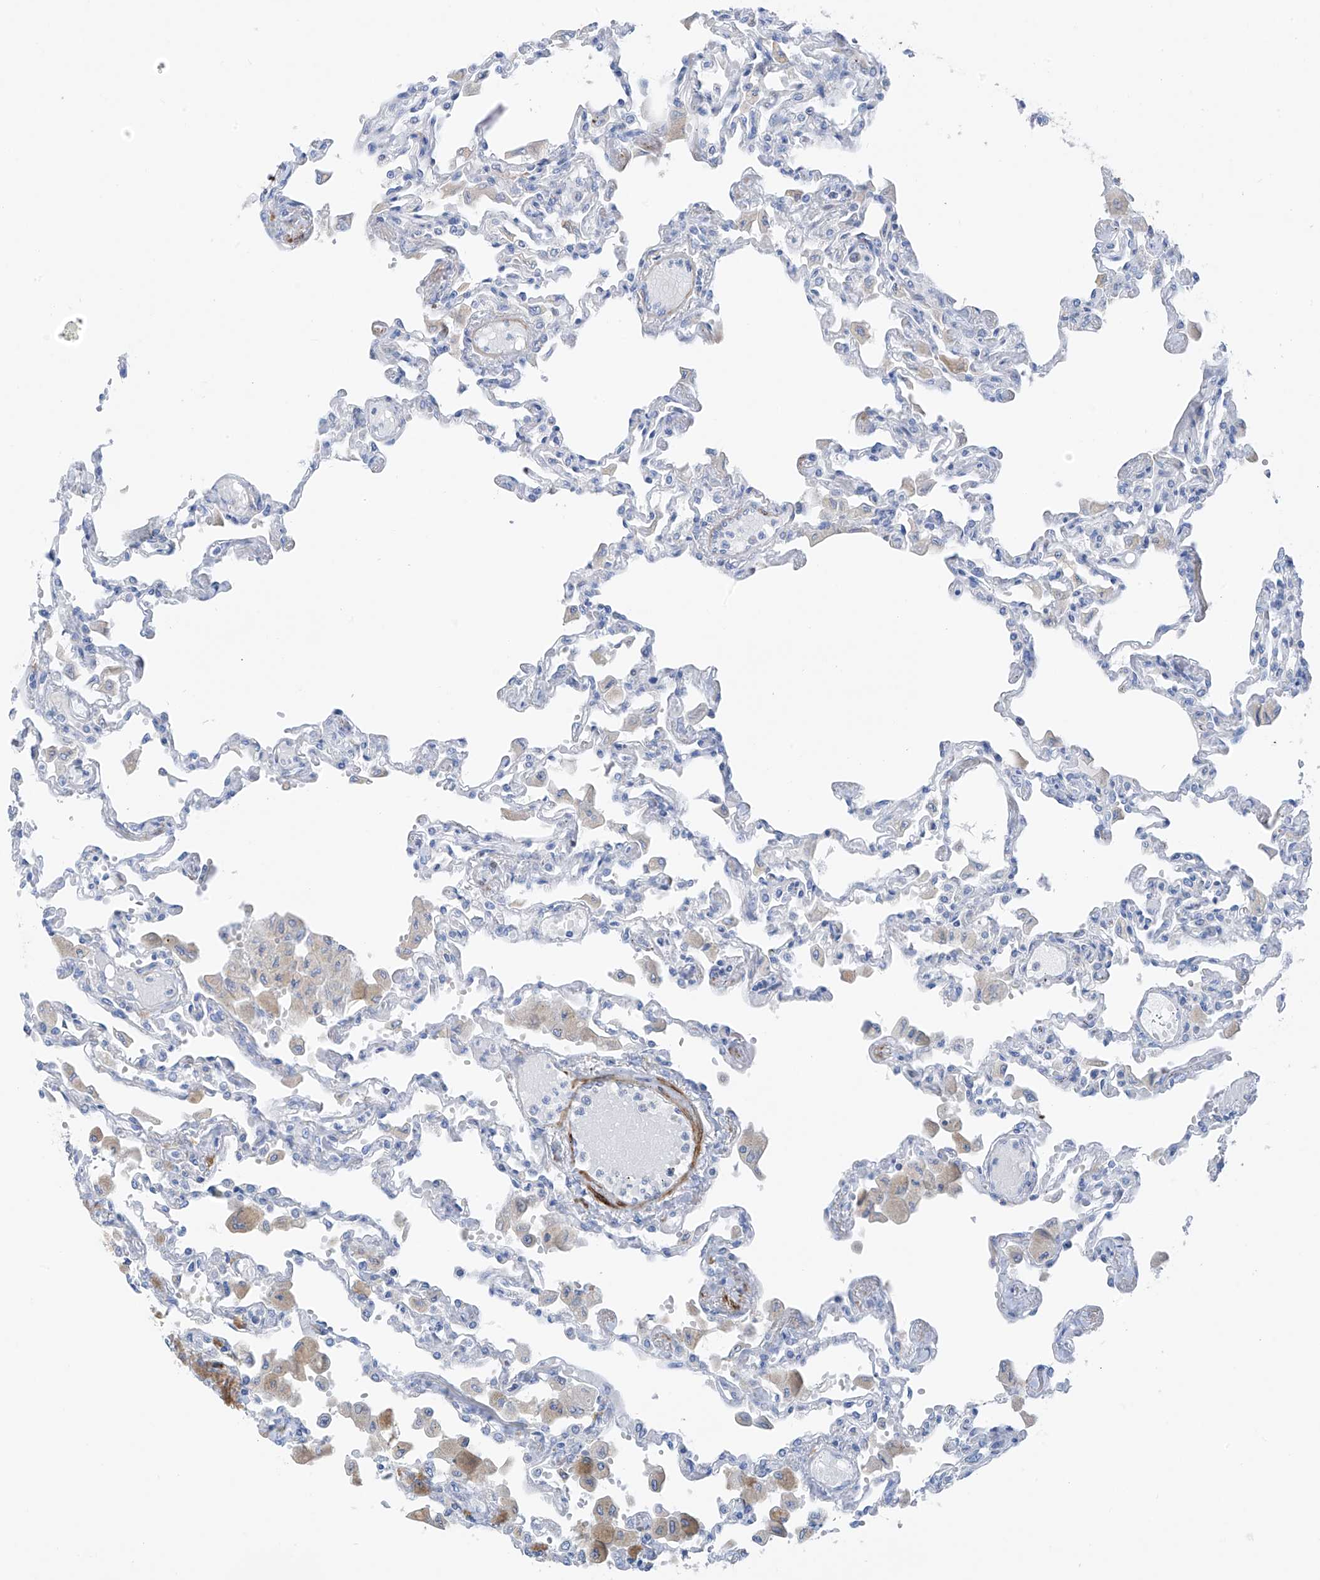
{"staining": {"intensity": "negative", "quantity": "none", "location": "none"}, "tissue": "lung", "cell_type": "Alveolar cells", "image_type": "normal", "snomed": [{"axis": "morphology", "description": "Normal tissue, NOS"}, {"axis": "topography", "description": "Bronchus"}, {"axis": "topography", "description": "Lung"}], "caption": "Image shows no protein staining in alveolar cells of normal lung.", "gene": "GLMP", "patient": {"sex": "female", "age": 49}}